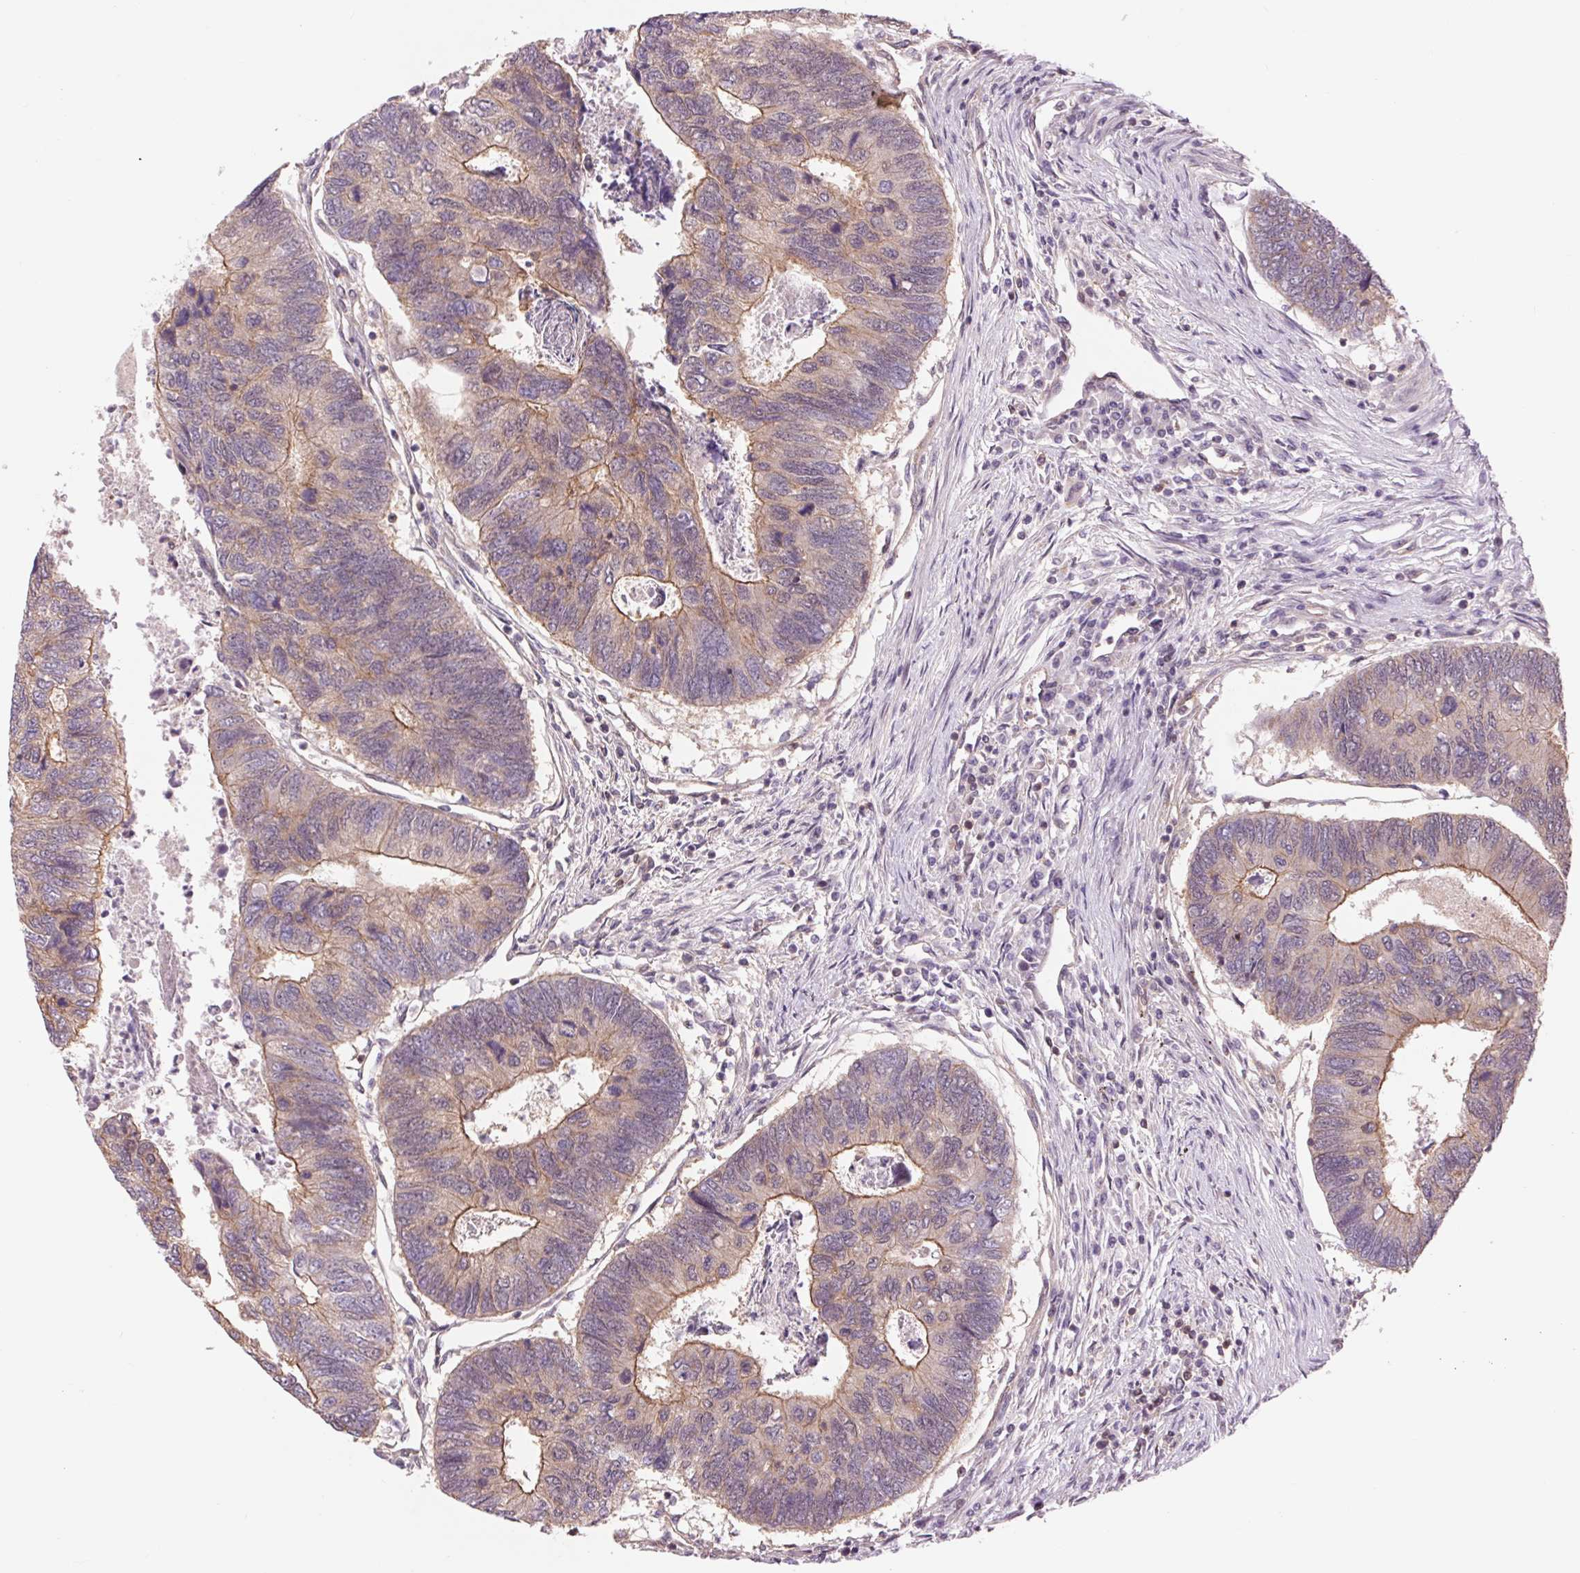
{"staining": {"intensity": "moderate", "quantity": "<25%", "location": "cytoplasmic/membranous"}, "tissue": "colorectal cancer", "cell_type": "Tumor cells", "image_type": "cancer", "snomed": [{"axis": "morphology", "description": "Adenocarcinoma, NOS"}, {"axis": "topography", "description": "Colon"}], "caption": "Immunohistochemical staining of human colorectal cancer (adenocarcinoma) reveals low levels of moderate cytoplasmic/membranous staining in about <25% of tumor cells. (Stains: DAB (3,3'-diaminobenzidine) in brown, nuclei in blue, Microscopy: brightfield microscopy at high magnification).", "gene": "SH3RF2", "patient": {"sex": "female", "age": 67}}